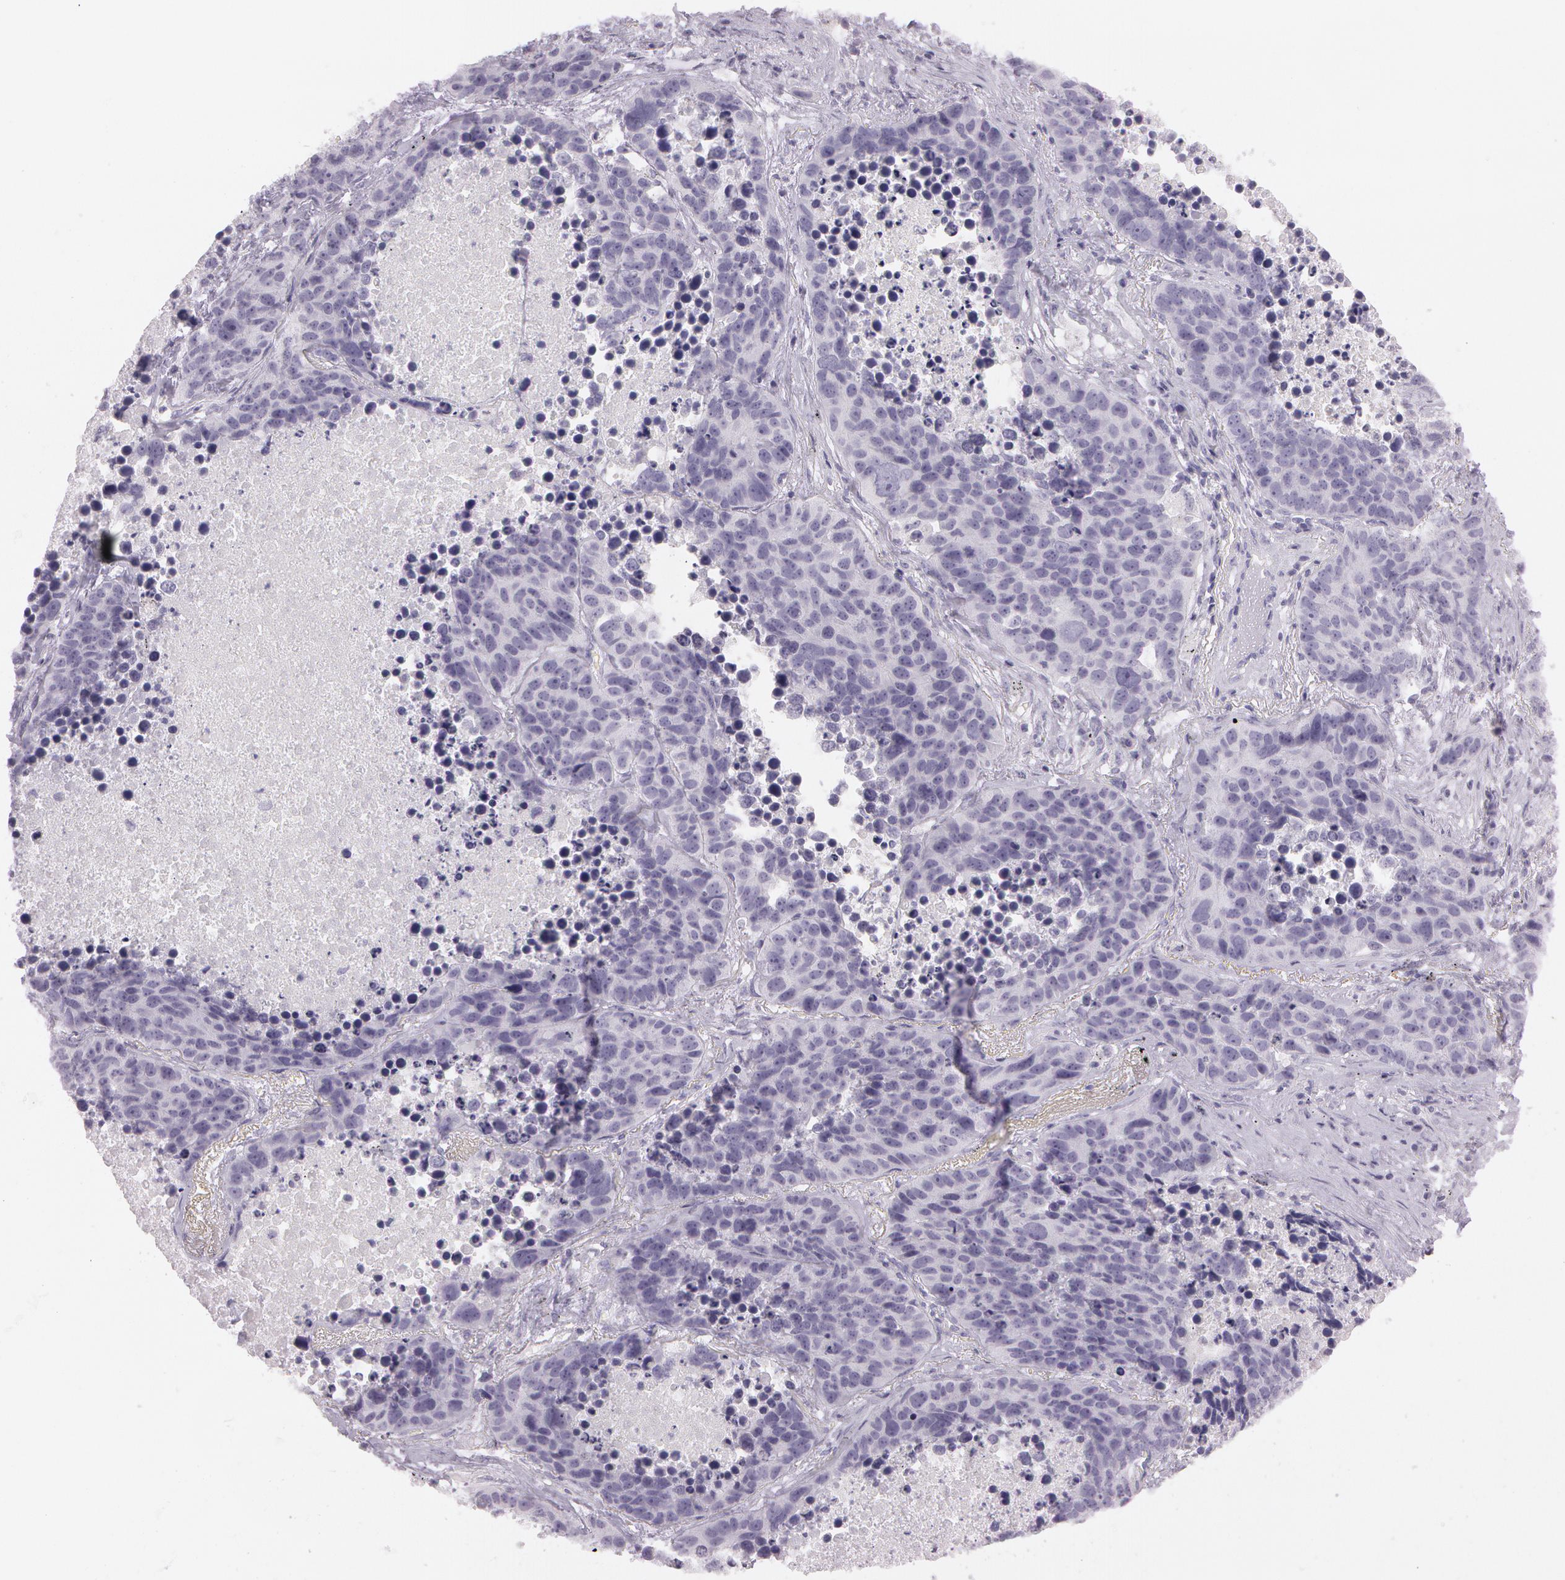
{"staining": {"intensity": "negative", "quantity": "none", "location": "none"}, "tissue": "lung cancer", "cell_type": "Tumor cells", "image_type": "cancer", "snomed": [{"axis": "morphology", "description": "Carcinoid, malignant, NOS"}, {"axis": "topography", "description": "Lung"}], "caption": "Carcinoid (malignant) (lung) was stained to show a protein in brown. There is no significant expression in tumor cells.", "gene": "OTC", "patient": {"sex": "male", "age": 60}}